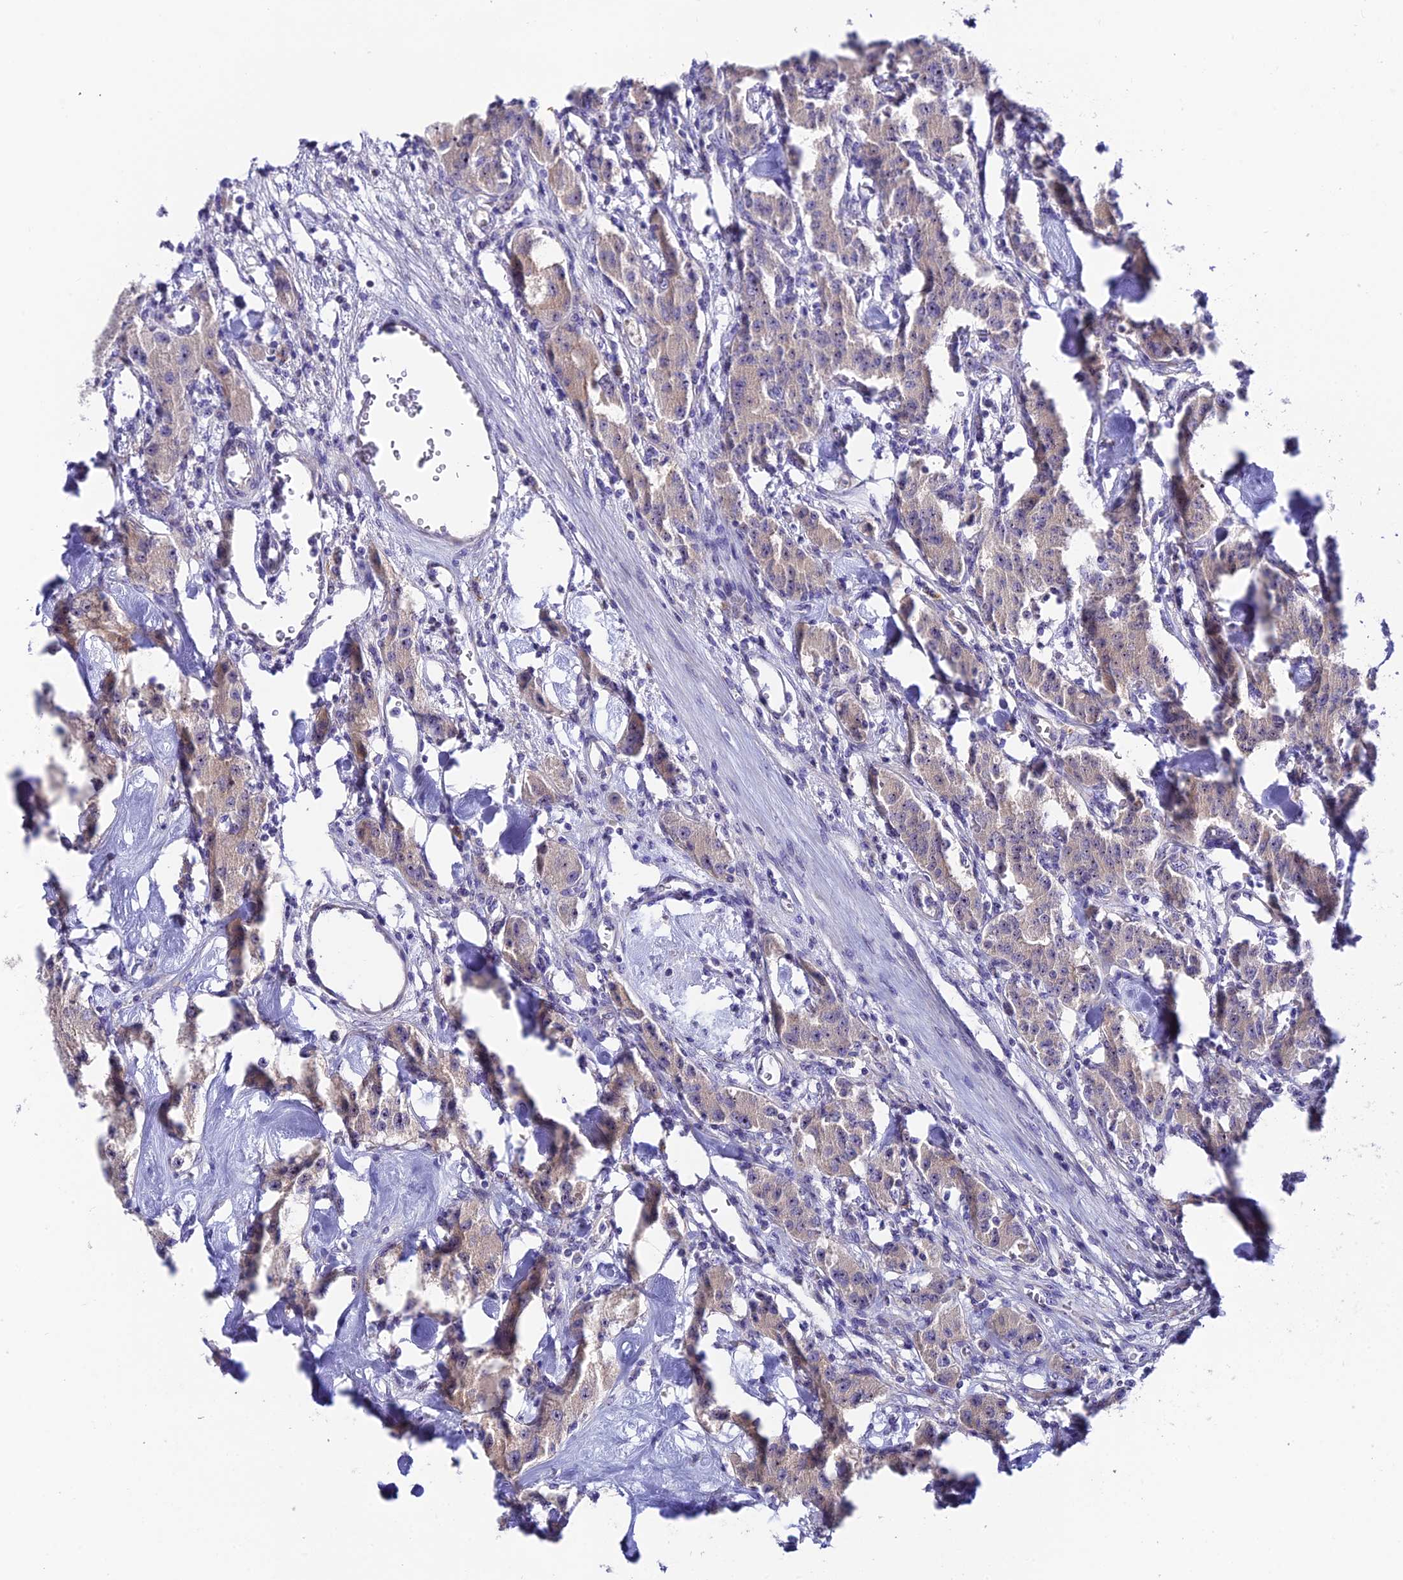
{"staining": {"intensity": "weak", "quantity": ">75%", "location": "cytoplasmic/membranous"}, "tissue": "carcinoid", "cell_type": "Tumor cells", "image_type": "cancer", "snomed": [{"axis": "morphology", "description": "Carcinoid, malignant, NOS"}, {"axis": "topography", "description": "Pancreas"}], "caption": "Tumor cells show weak cytoplasmic/membranous positivity in about >75% of cells in carcinoid.", "gene": "DUSP29", "patient": {"sex": "male", "age": 41}}